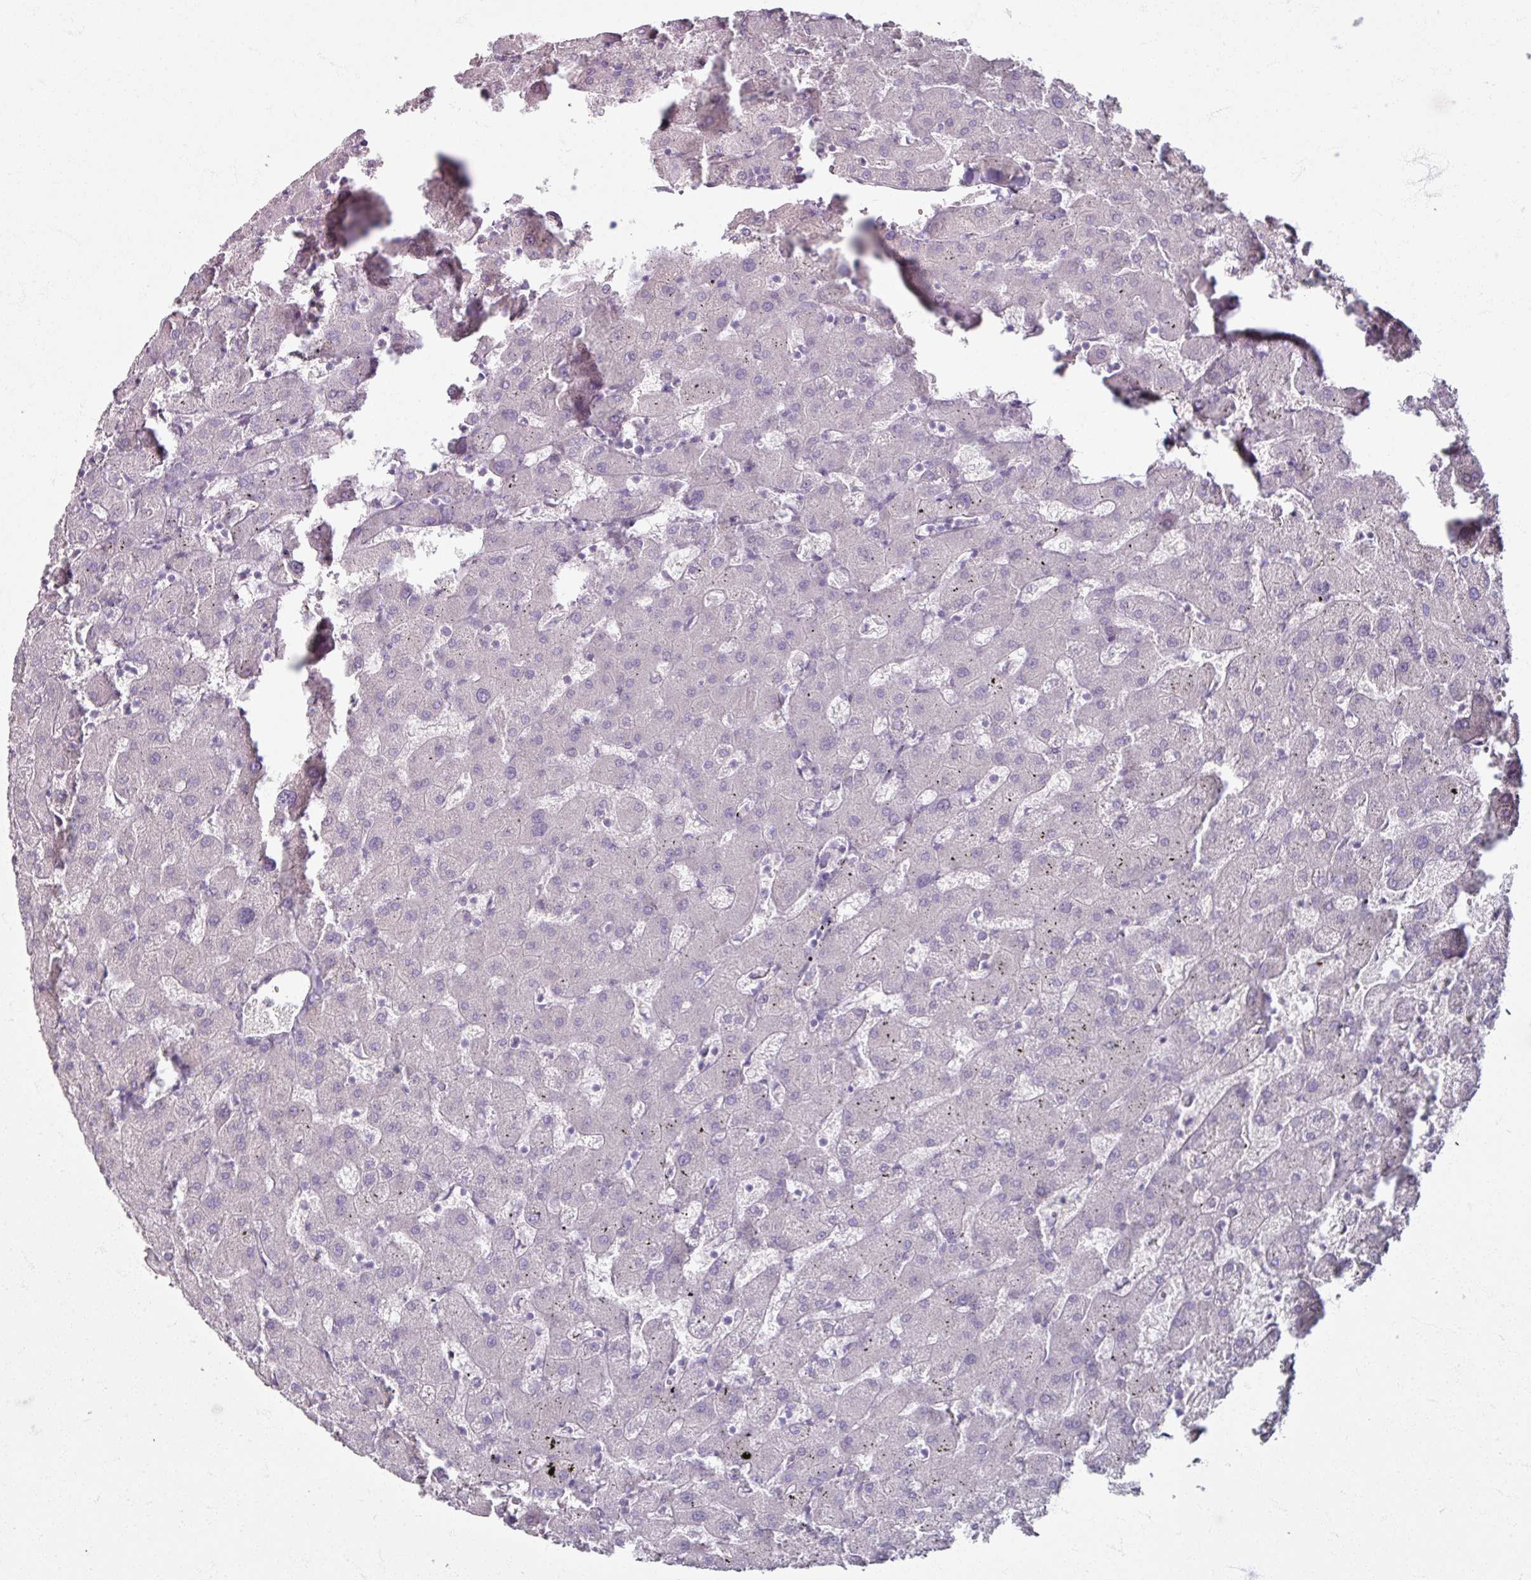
{"staining": {"intensity": "negative", "quantity": "none", "location": "none"}, "tissue": "liver", "cell_type": "Cholangiocytes", "image_type": "normal", "snomed": [{"axis": "morphology", "description": "Normal tissue, NOS"}, {"axis": "topography", "description": "Liver"}], "caption": "Immunohistochemical staining of unremarkable human liver reveals no significant staining in cholangiocytes. (DAB immunohistochemistry (IHC) visualized using brightfield microscopy, high magnification).", "gene": "TG", "patient": {"sex": "female", "age": 63}}